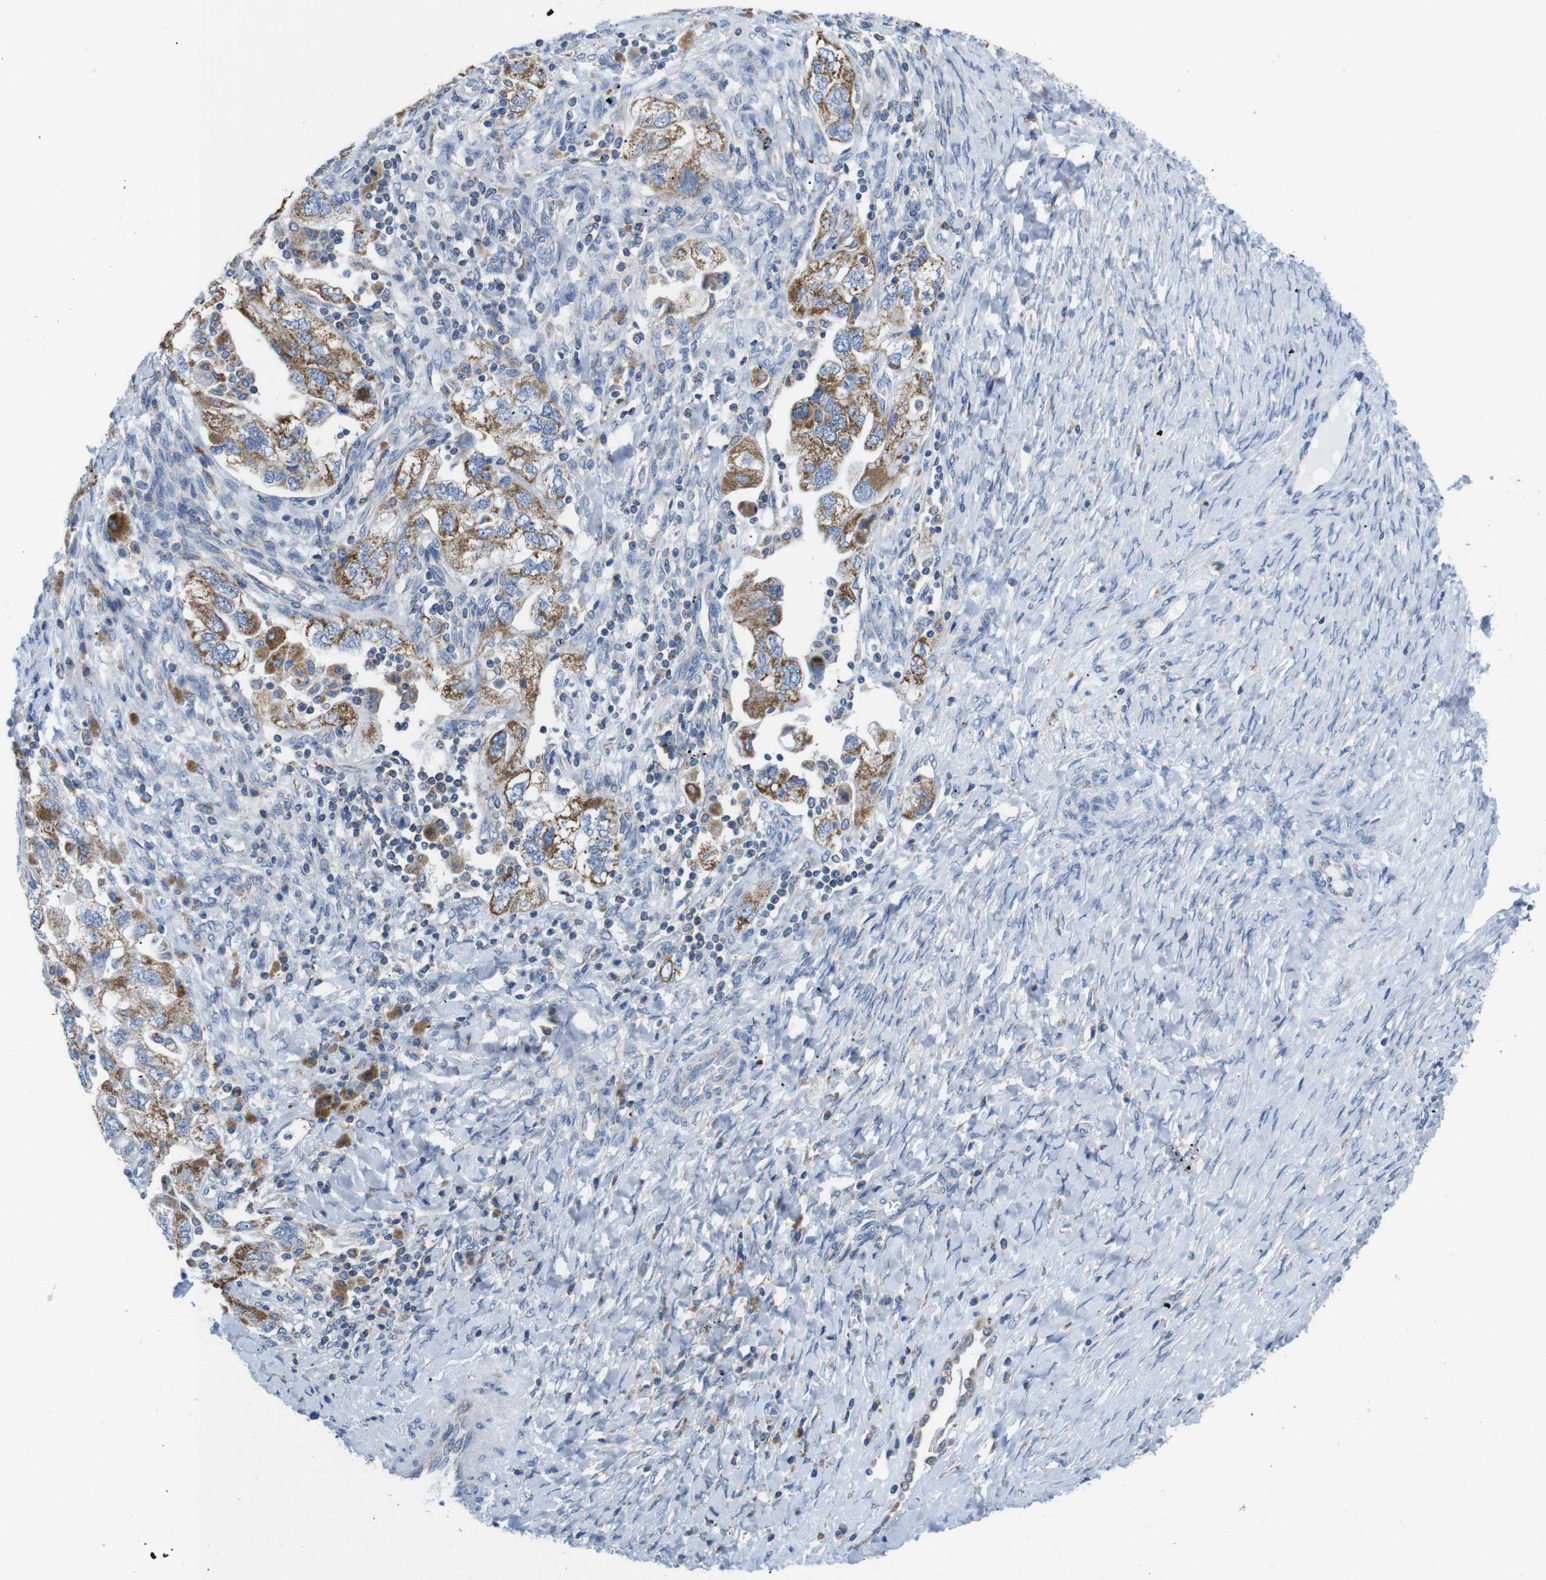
{"staining": {"intensity": "moderate", "quantity": ">75%", "location": "cytoplasmic/membranous"}, "tissue": "ovarian cancer", "cell_type": "Tumor cells", "image_type": "cancer", "snomed": [{"axis": "morphology", "description": "Carcinoma, NOS"}, {"axis": "morphology", "description": "Cystadenocarcinoma, serous, NOS"}, {"axis": "topography", "description": "Ovary"}], "caption": "Immunohistochemistry of serous cystadenocarcinoma (ovarian) demonstrates medium levels of moderate cytoplasmic/membranous staining in approximately >75% of tumor cells.", "gene": "F2RL1", "patient": {"sex": "female", "age": 69}}